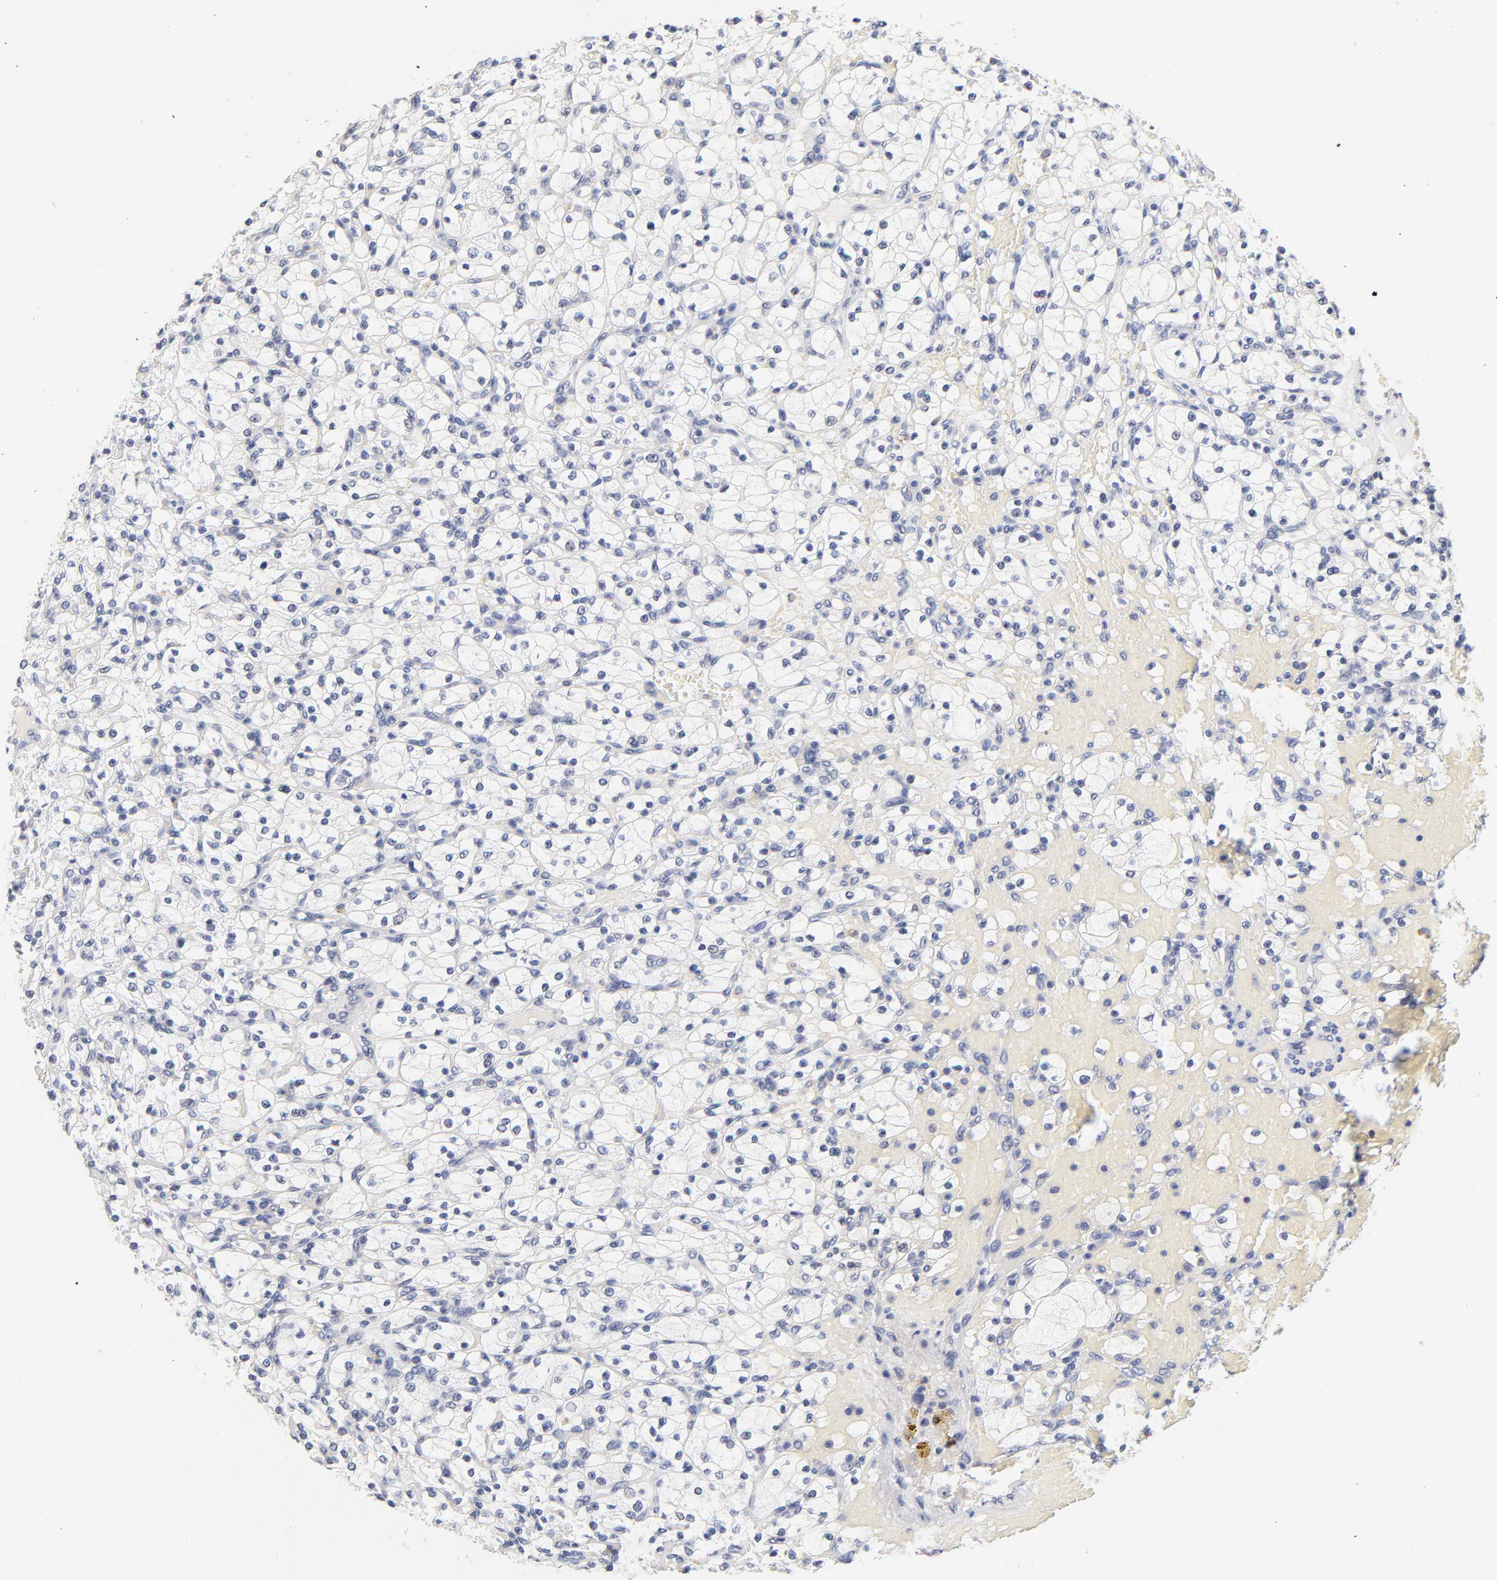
{"staining": {"intensity": "negative", "quantity": "none", "location": "none"}, "tissue": "renal cancer", "cell_type": "Tumor cells", "image_type": "cancer", "snomed": [{"axis": "morphology", "description": "Adenocarcinoma, NOS"}, {"axis": "topography", "description": "Kidney"}], "caption": "A high-resolution photomicrograph shows IHC staining of renal cancer, which shows no significant staining in tumor cells.", "gene": "ORC2", "patient": {"sex": "female", "age": 83}}